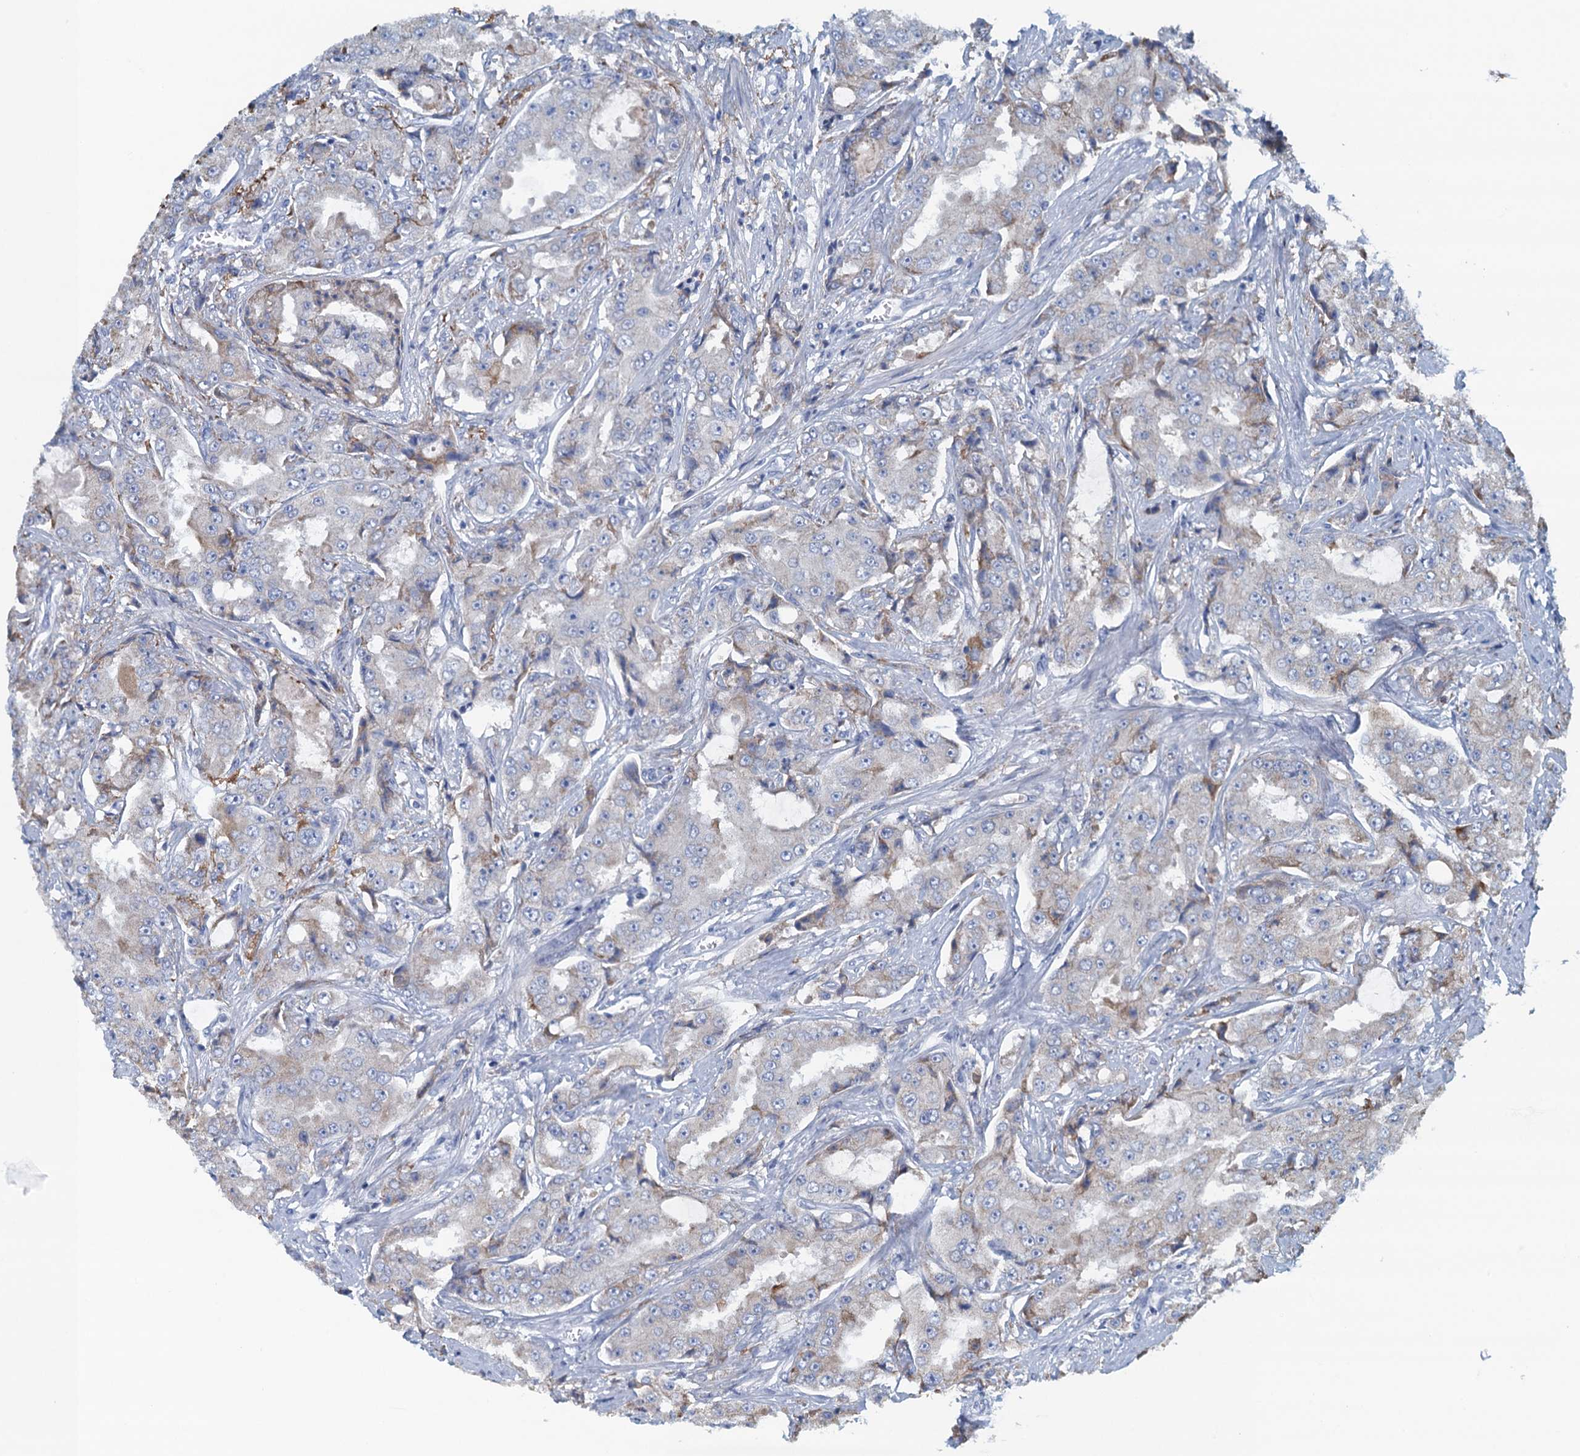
{"staining": {"intensity": "weak", "quantity": "25%-75%", "location": "cytoplasmic/membranous"}, "tissue": "prostate cancer", "cell_type": "Tumor cells", "image_type": "cancer", "snomed": [{"axis": "morphology", "description": "Adenocarcinoma, High grade"}, {"axis": "topography", "description": "Prostate"}], "caption": "About 25%-75% of tumor cells in prostate cancer (high-grade adenocarcinoma) exhibit weak cytoplasmic/membranous protein positivity as visualized by brown immunohistochemical staining.", "gene": "C10orf88", "patient": {"sex": "male", "age": 73}}